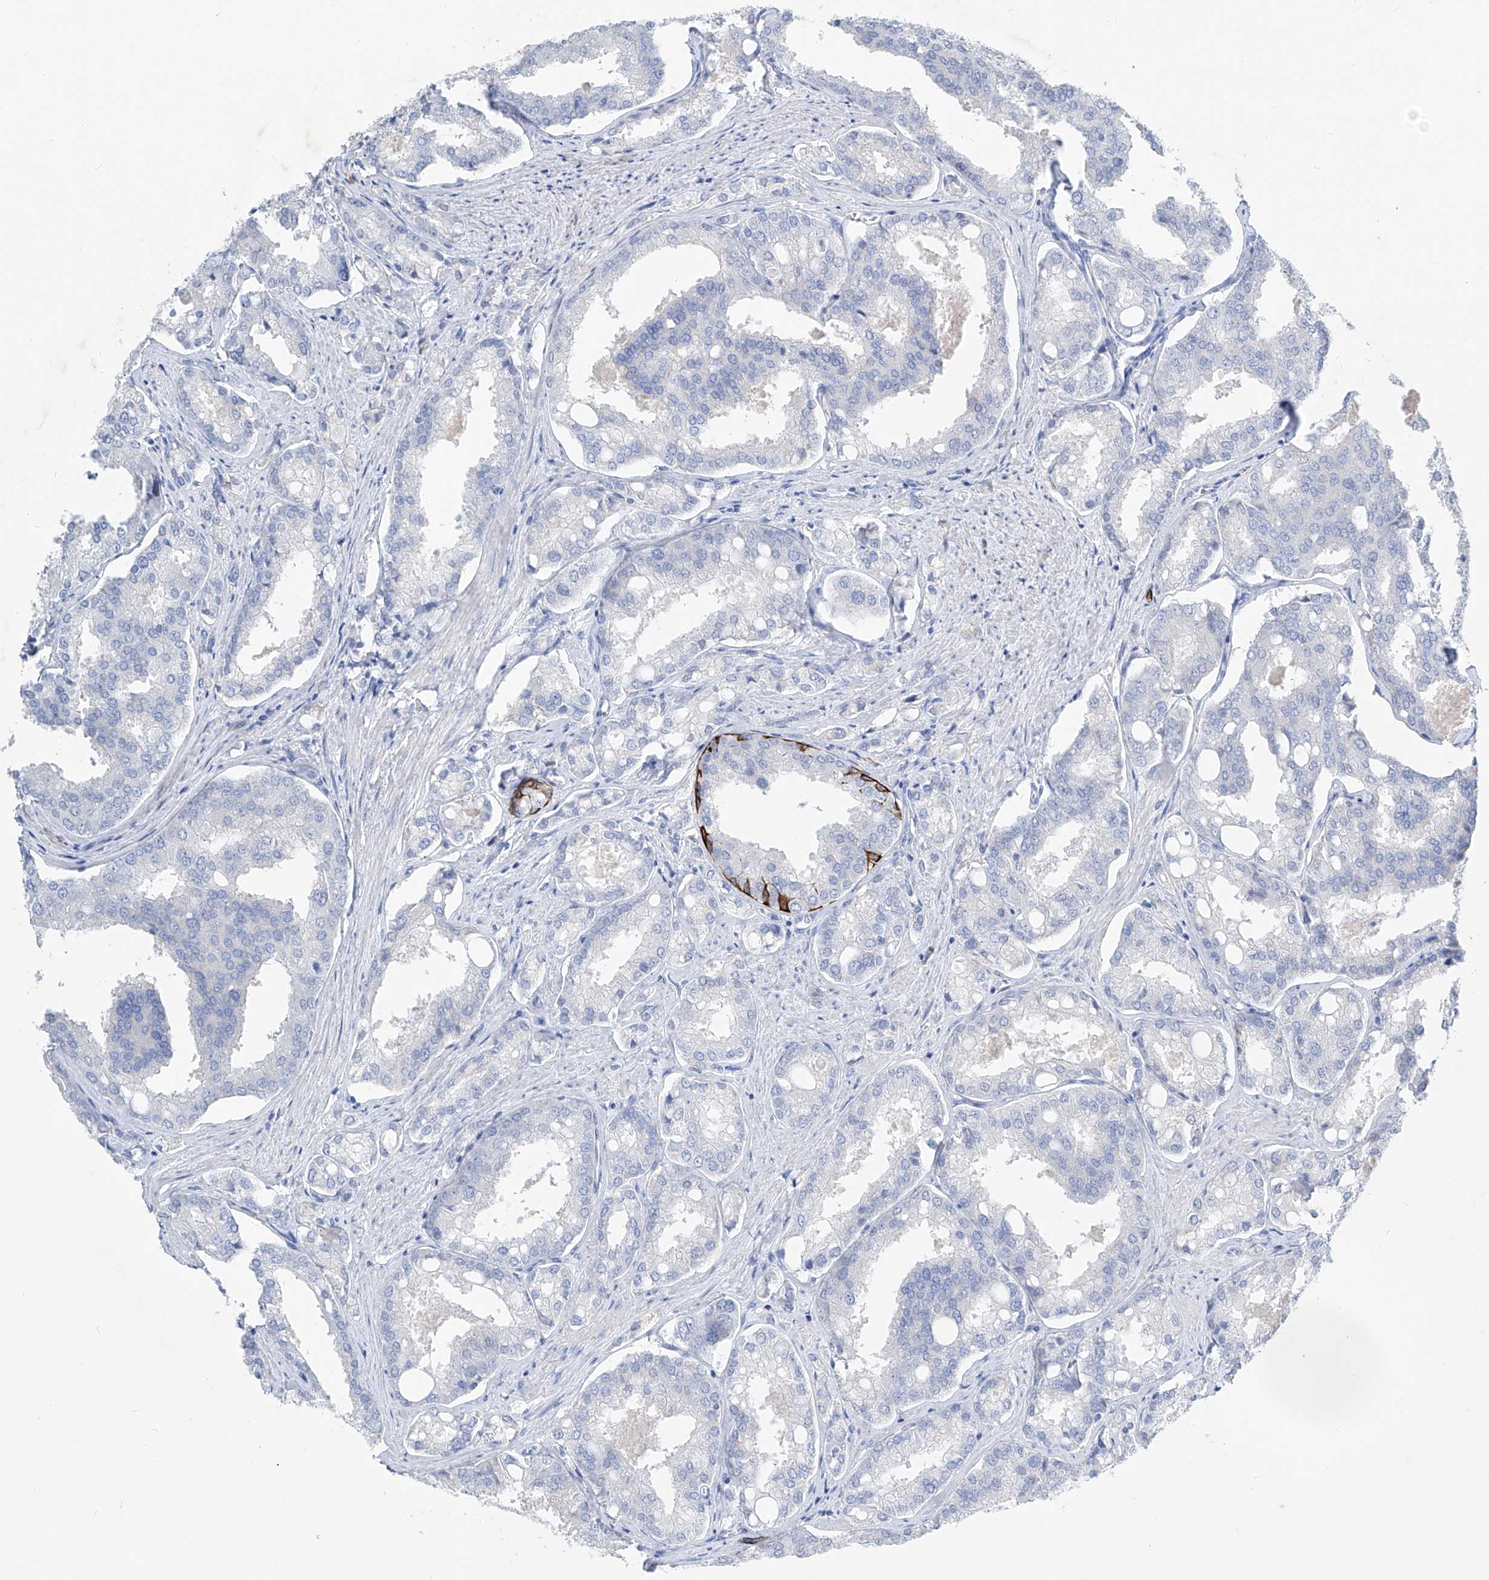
{"staining": {"intensity": "strong", "quantity": "<25%", "location": "cytoplasmic/membranous"}, "tissue": "prostate cancer", "cell_type": "Tumor cells", "image_type": "cancer", "snomed": [{"axis": "morphology", "description": "Adenocarcinoma, High grade"}, {"axis": "topography", "description": "Prostate"}], "caption": "Protein staining by immunohistochemistry (IHC) reveals strong cytoplasmic/membranous expression in about <25% of tumor cells in prostate cancer (high-grade adenocarcinoma).", "gene": "FRS3", "patient": {"sex": "male", "age": 50}}